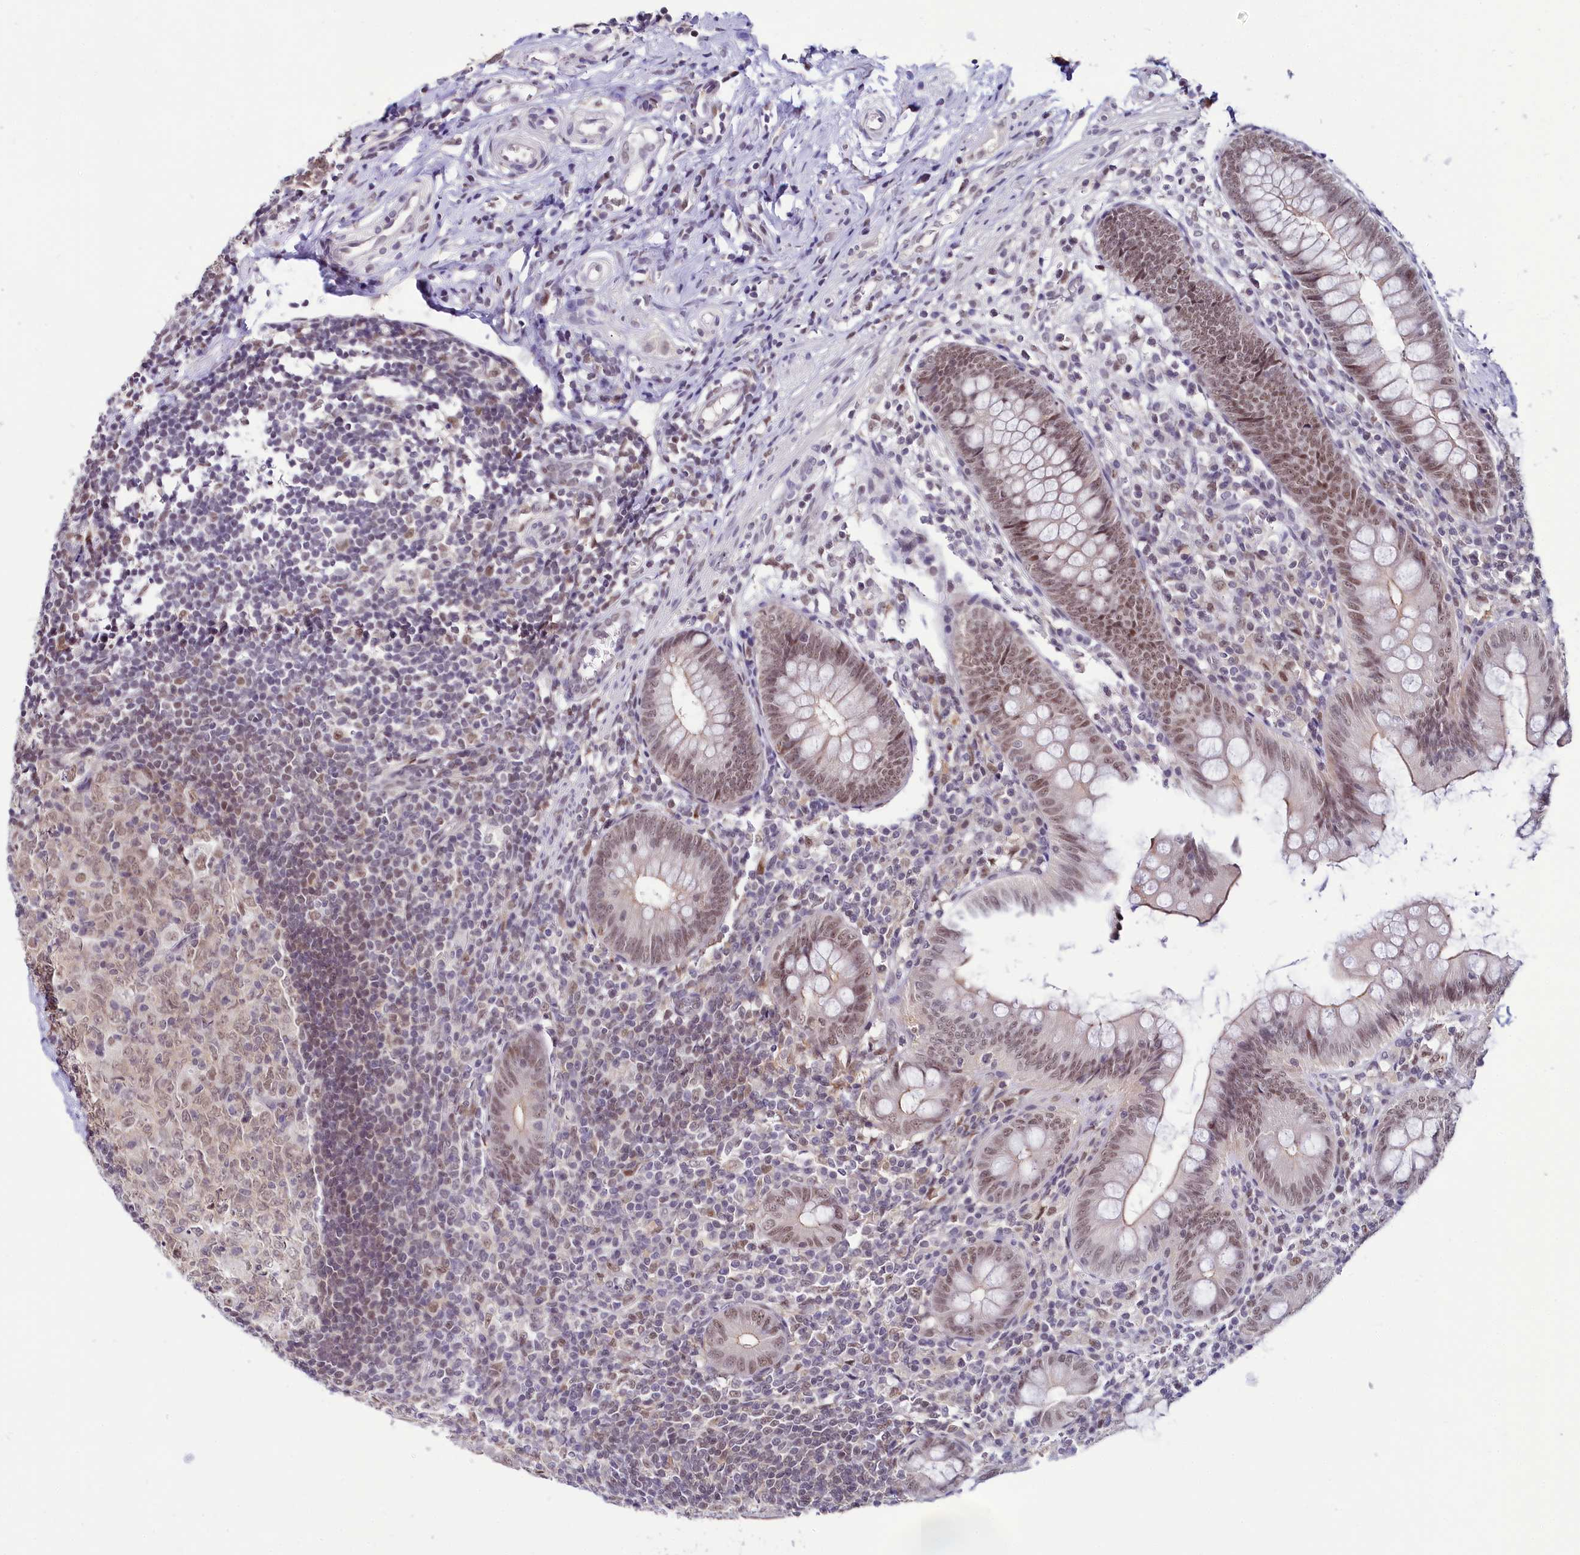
{"staining": {"intensity": "moderate", "quantity": ">75%", "location": "cytoplasmic/membranous,nuclear"}, "tissue": "appendix", "cell_type": "Glandular cells", "image_type": "normal", "snomed": [{"axis": "morphology", "description": "Normal tissue, NOS"}, {"axis": "topography", "description": "Appendix"}], "caption": "Protein expression analysis of unremarkable human appendix reveals moderate cytoplasmic/membranous,nuclear expression in about >75% of glandular cells.", "gene": "SCAF11", "patient": {"sex": "male", "age": 14}}